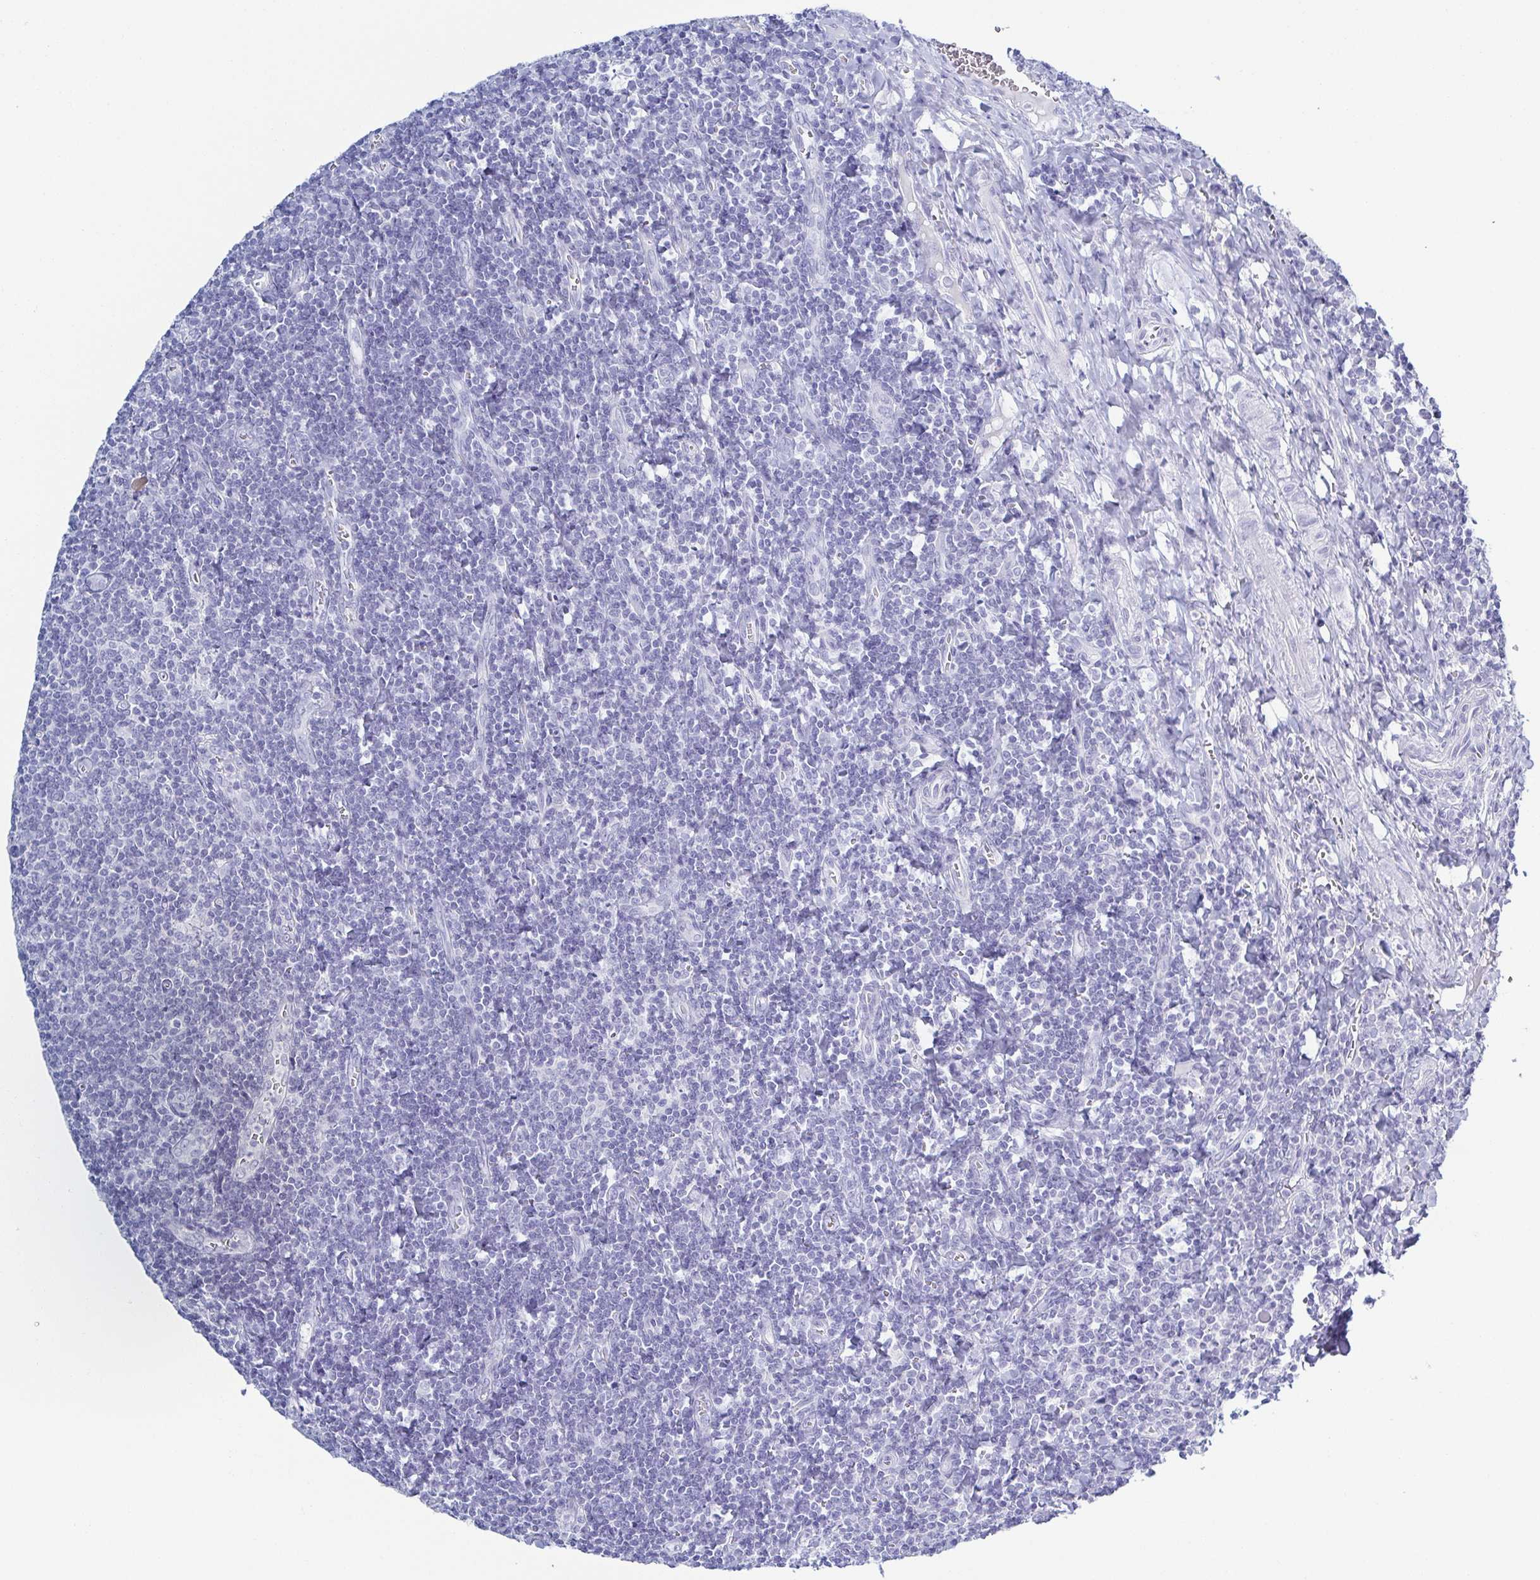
{"staining": {"intensity": "negative", "quantity": "none", "location": "none"}, "tissue": "tonsil", "cell_type": "Germinal center cells", "image_type": "normal", "snomed": [{"axis": "morphology", "description": "Normal tissue, NOS"}, {"axis": "morphology", "description": "Inflammation, NOS"}, {"axis": "topography", "description": "Tonsil"}], "caption": "Image shows no significant protein staining in germinal center cells of benign tonsil. (Brightfield microscopy of DAB (3,3'-diaminobenzidine) IHC at high magnification).", "gene": "ZG16B", "patient": {"sex": "female", "age": 31}}